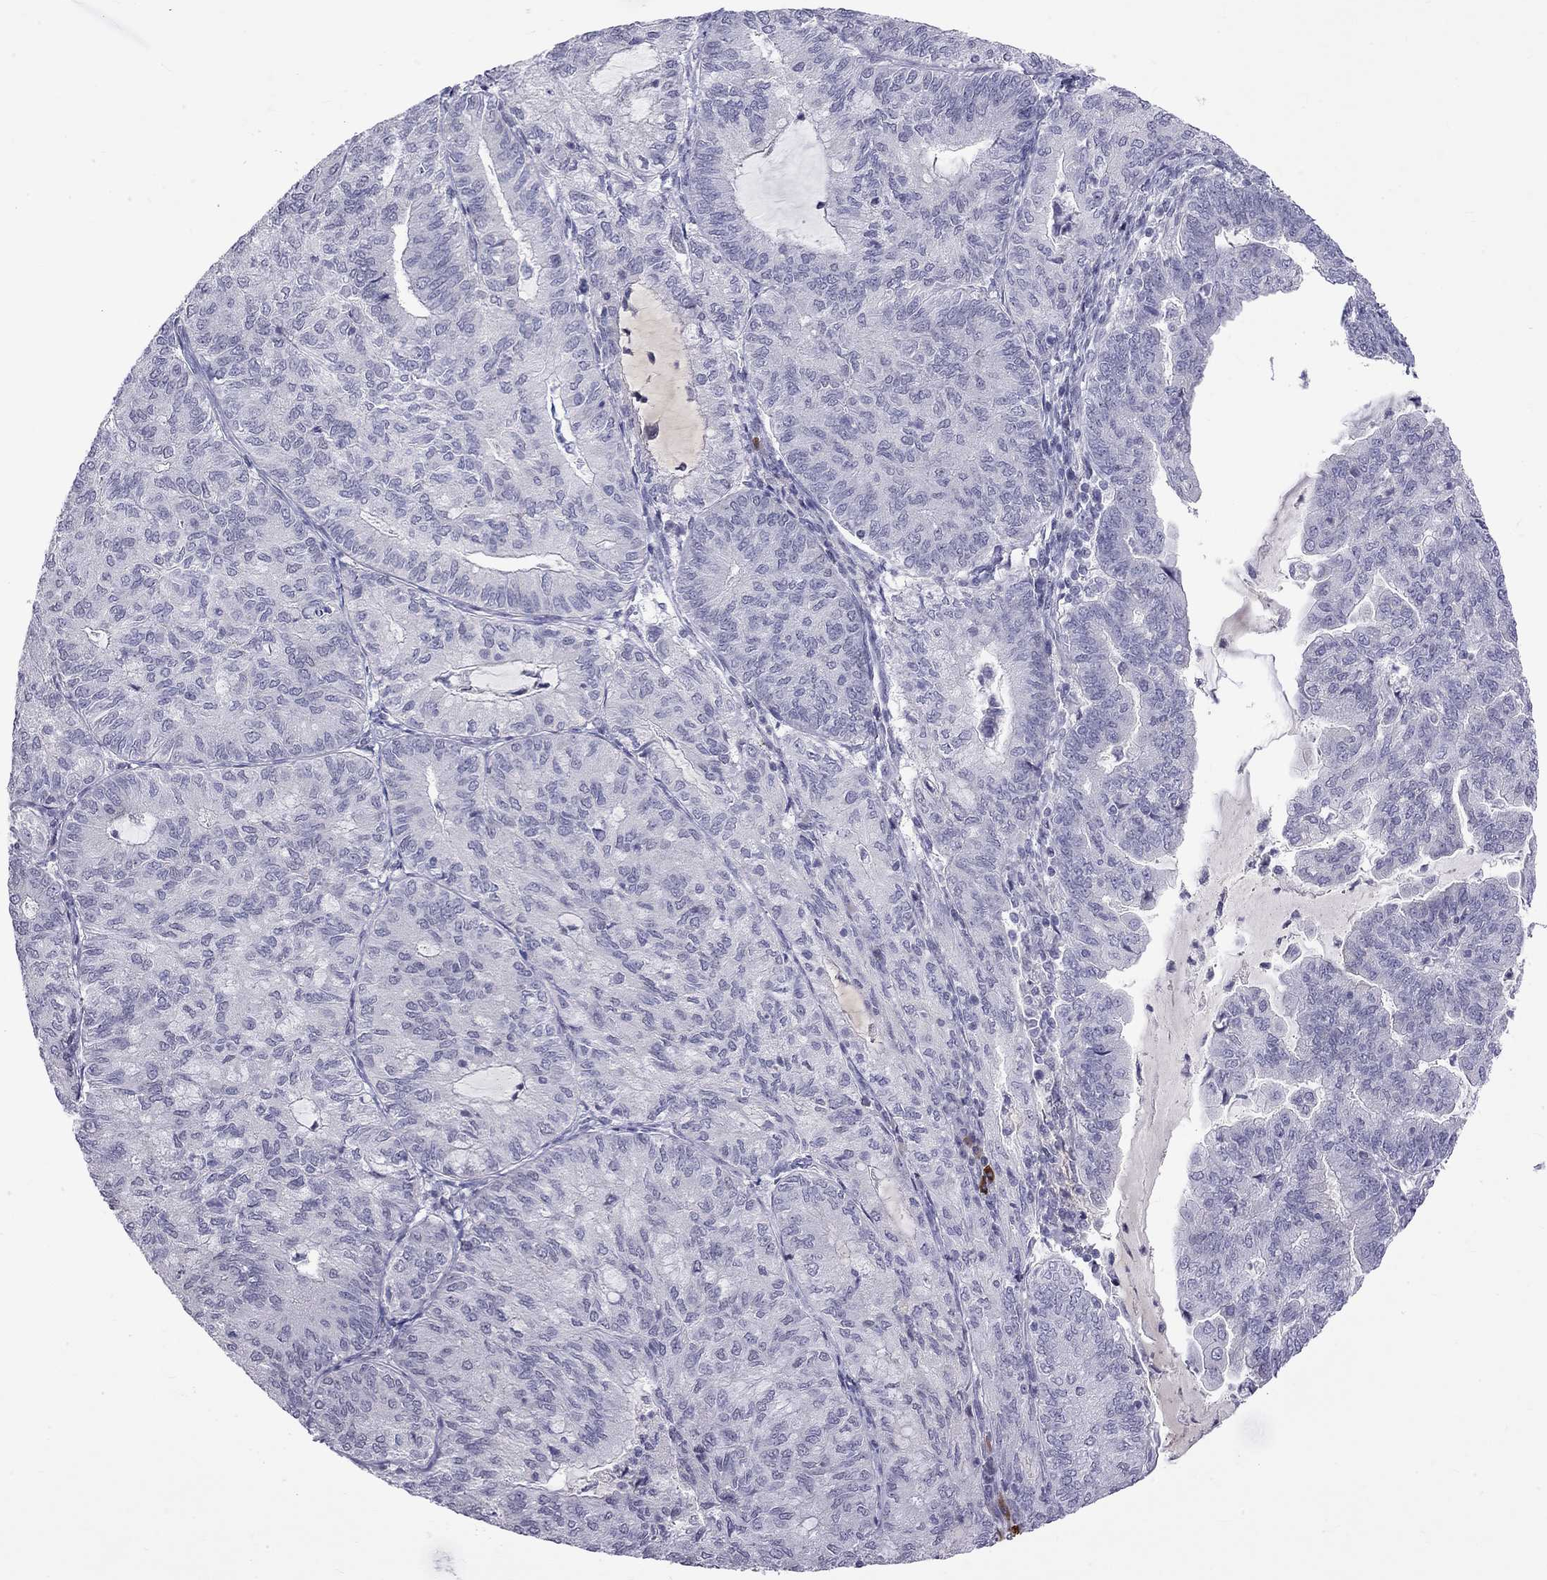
{"staining": {"intensity": "negative", "quantity": "none", "location": "none"}, "tissue": "endometrial cancer", "cell_type": "Tumor cells", "image_type": "cancer", "snomed": [{"axis": "morphology", "description": "Adenocarcinoma, NOS"}, {"axis": "topography", "description": "Endometrium"}], "caption": "Protein analysis of endometrial cancer (adenocarcinoma) shows no significant staining in tumor cells. (Brightfield microscopy of DAB (3,3'-diaminobenzidine) immunohistochemistry at high magnification).", "gene": "RTL9", "patient": {"sex": "female", "age": 82}}